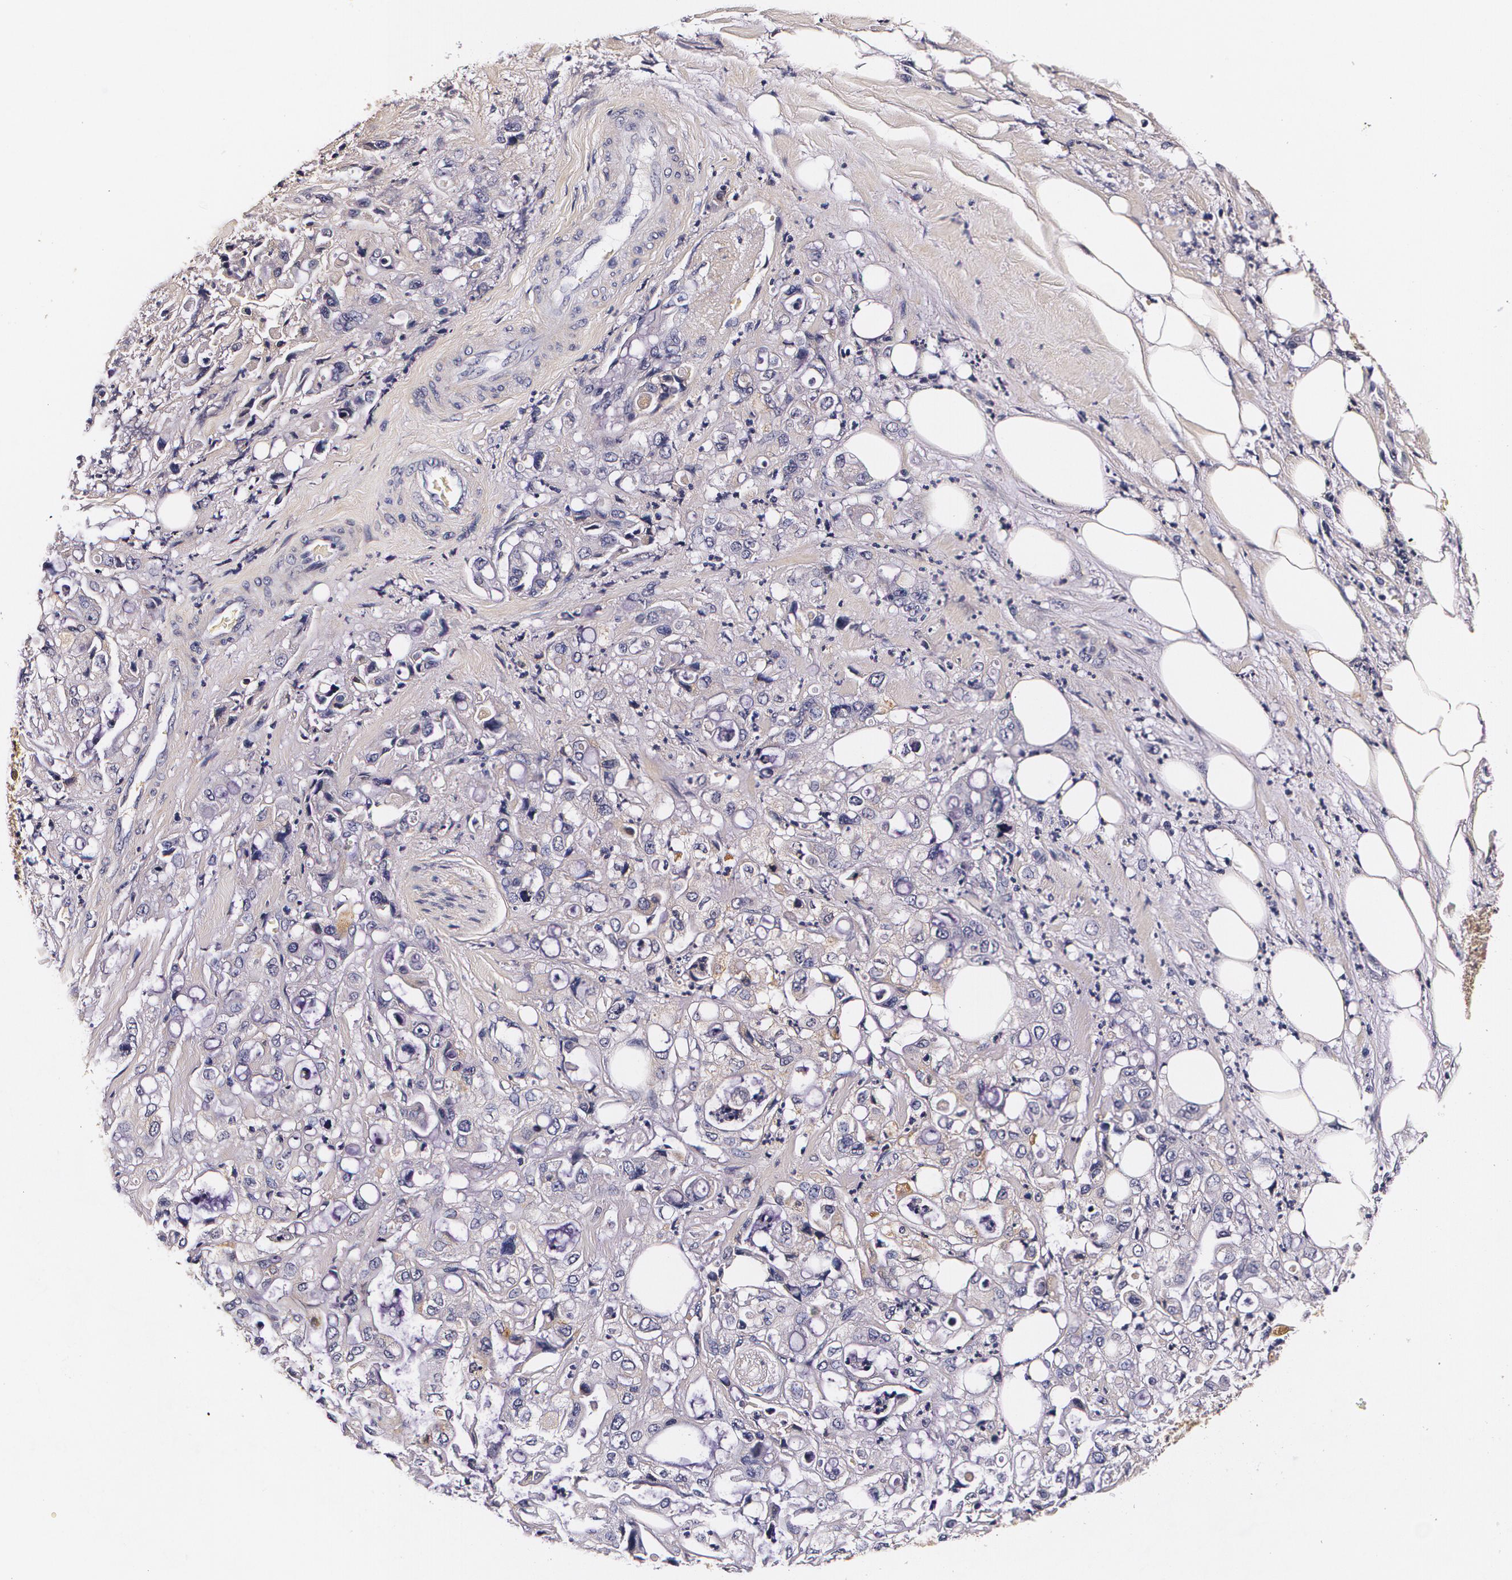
{"staining": {"intensity": "weak", "quantity": "<25%", "location": "cytoplasmic/membranous"}, "tissue": "pancreatic cancer", "cell_type": "Tumor cells", "image_type": "cancer", "snomed": [{"axis": "morphology", "description": "Adenocarcinoma, NOS"}, {"axis": "topography", "description": "Pancreas"}], "caption": "An immunohistochemistry (IHC) micrograph of adenocarcinoma (pancreatic) is shown. There is no staining in tumor cells of adenocarcinoma (pancreatic). Brightfield microscopy of immunohistochemistry (IHC) stained with DAB (3,3'-diaminobenzidine) (brown) and hematoxylin (blue), captured at high magnification.", "gene": "TTR", "patient": {"sex": "male", "age": 70}}